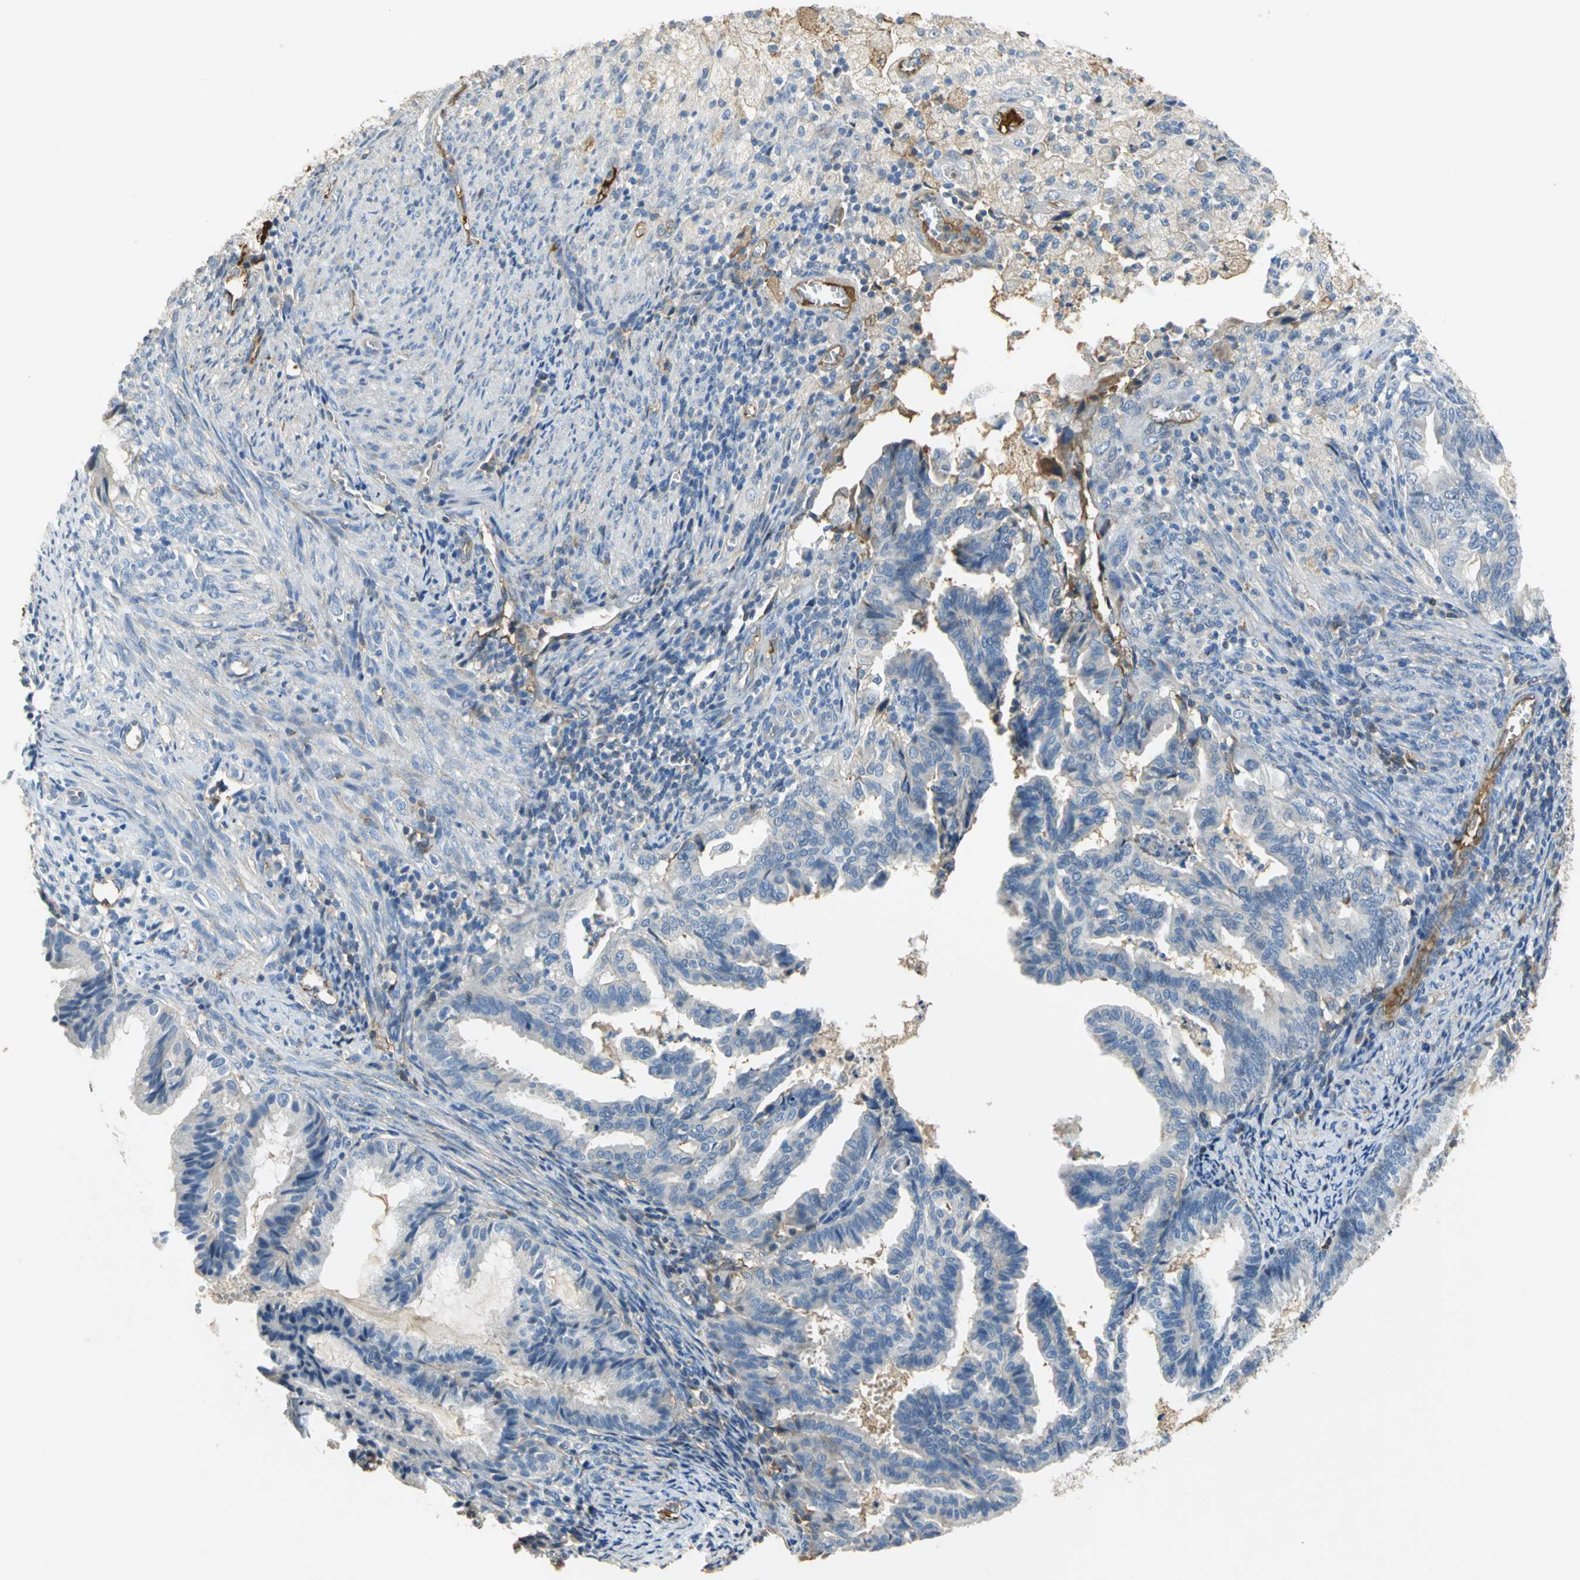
{"staining": {"intensity": "weak", "quantity": "25%-75%", "location": "cytoplasmic/membranous"}, "tissue": "cervical cancer", "cell_type": "Tumor cells", "image_type": "cancer", "snomed": [{"axis": "morphology", "description": "Normal tissue, NOS"}, {"axis": "morphology", "description": "Adenocarcinoma, NOS"}, {"axis": "topography", "description": "Cervix"}, {"axis": "topography", "description": "Endometrium"}], "caption": "Immunohistochemical staining of cervical cancer reveals low levels of weak cytoplasmic/membranous staining in about 25%-75% of tumor cells.", "gene": "GYG2", "patient": {"sex": "female", "age": 86}}